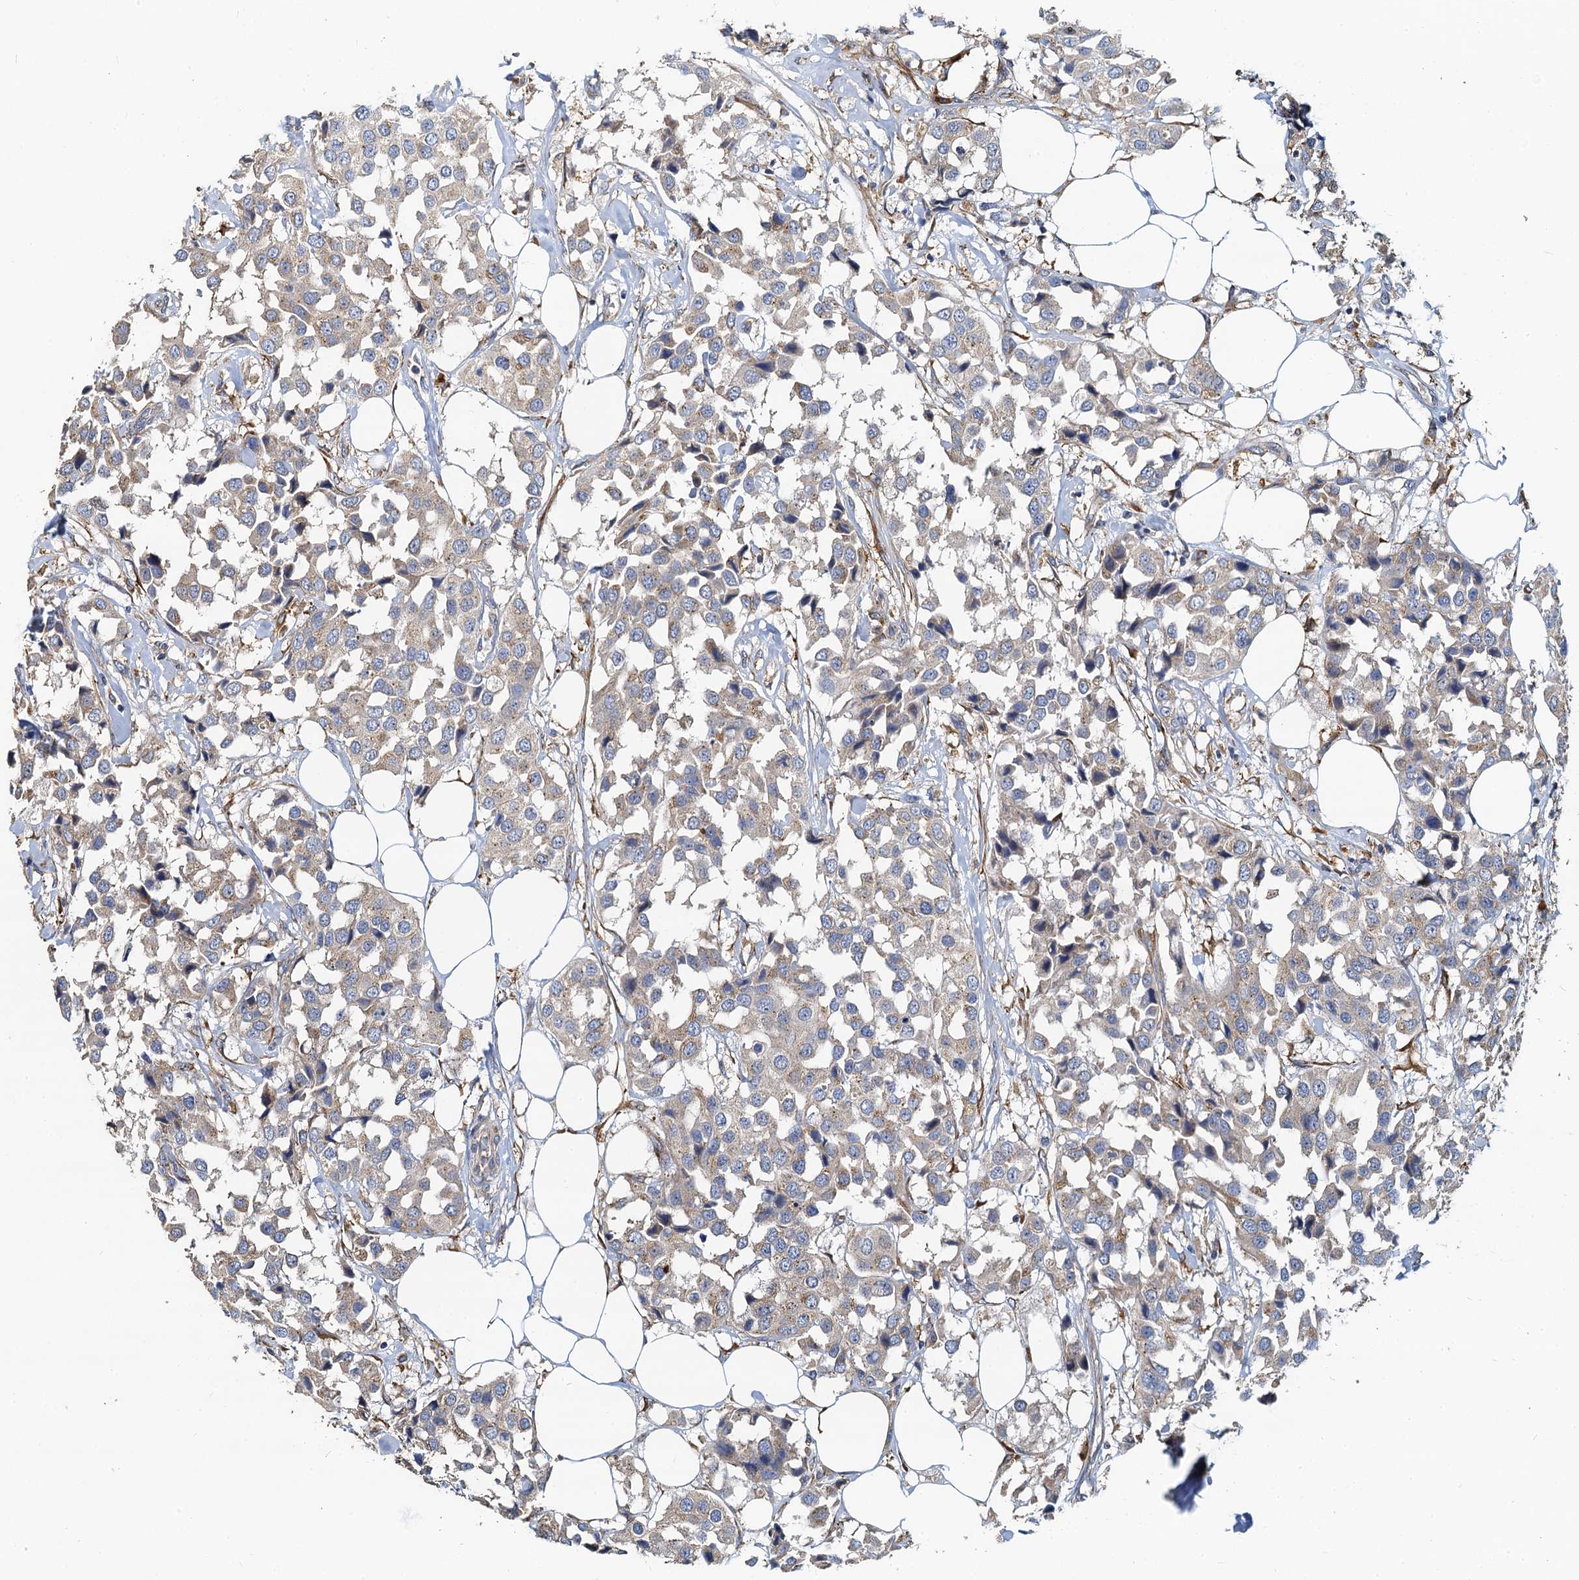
{"staining": {"intensity": "weak", "quantity": "<25%", "location": "cytoplasmic/membranous"}, "tissue": "breast cancer", "cell_type": "Tumor cells", "image_type": "cancer", "snomed": [{"axis": "morphology", "description": "Duct carcinoma"}, {"axis": "topography", "description": "Breast"}], "caption": "Breast cancer (intraductal carcinoma) was stained to show a protein in brown. There is no significant staining in tumor cells.", "gene": "NKAPD1", "patient": {"sex": "female", "age": 80}}